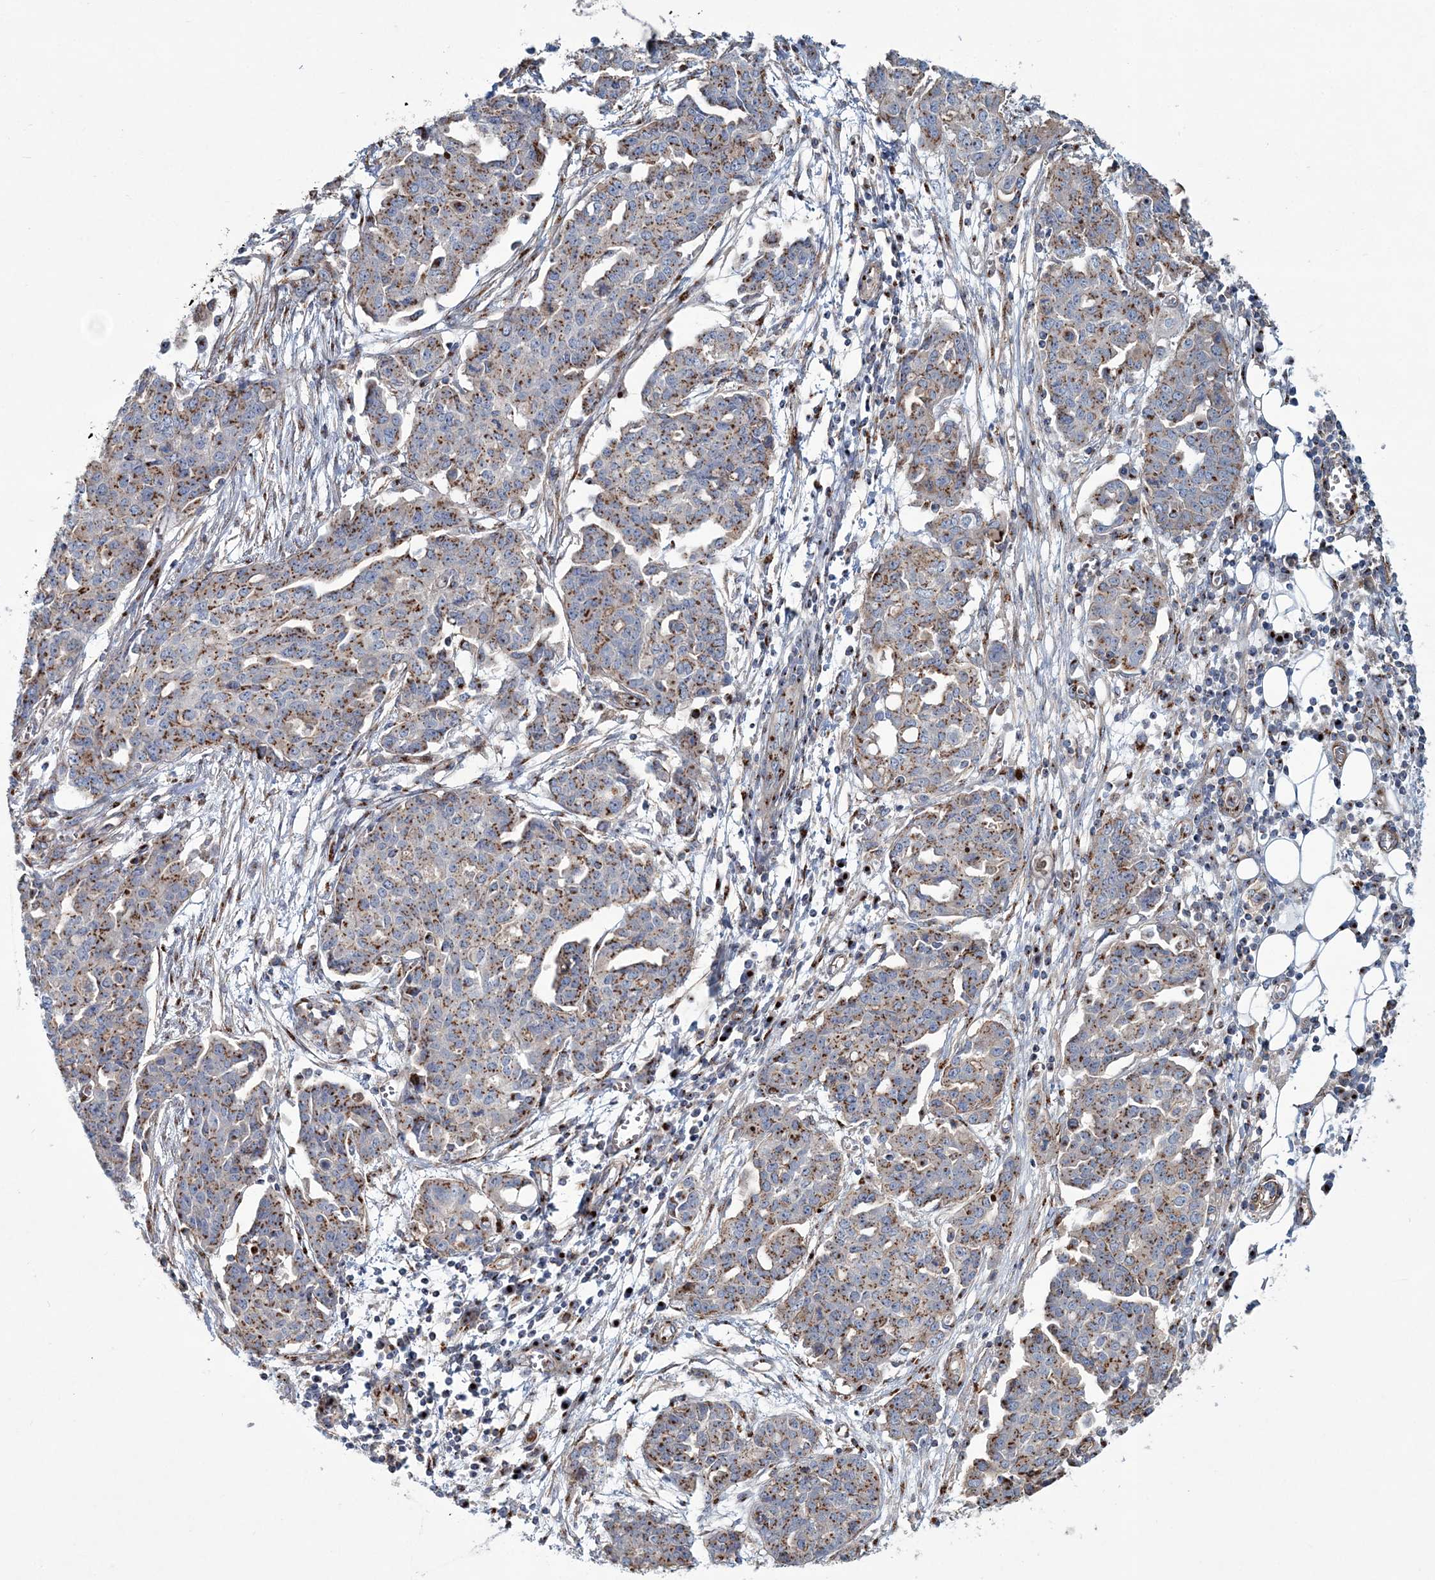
{"staining": {"intensity": "moderate", "quantity": ">75%", "location": "cytoplasmic/membranous"}, "tissue": "ovarian cancer", "cell_type": "Tumor cells", "image_type": "cancer", "snomed": [{"axis": "morphology", "description": "Cystadenocarcinoma, serous, NOS"}, {"axis": "topography", "description": "Soft tissue"}, {"axis": "topography", "description": "Ovary"}], "caption": "This image exhibits immunohistochemistry staining of ovarian cancer (serous cystadenocarcinoma), with medium moderate cytoplasmic/membranous positivity in about >75% of tumor cells.", "gene": "MAN1A2", "patient": {"sex": "female", "age": 57}}